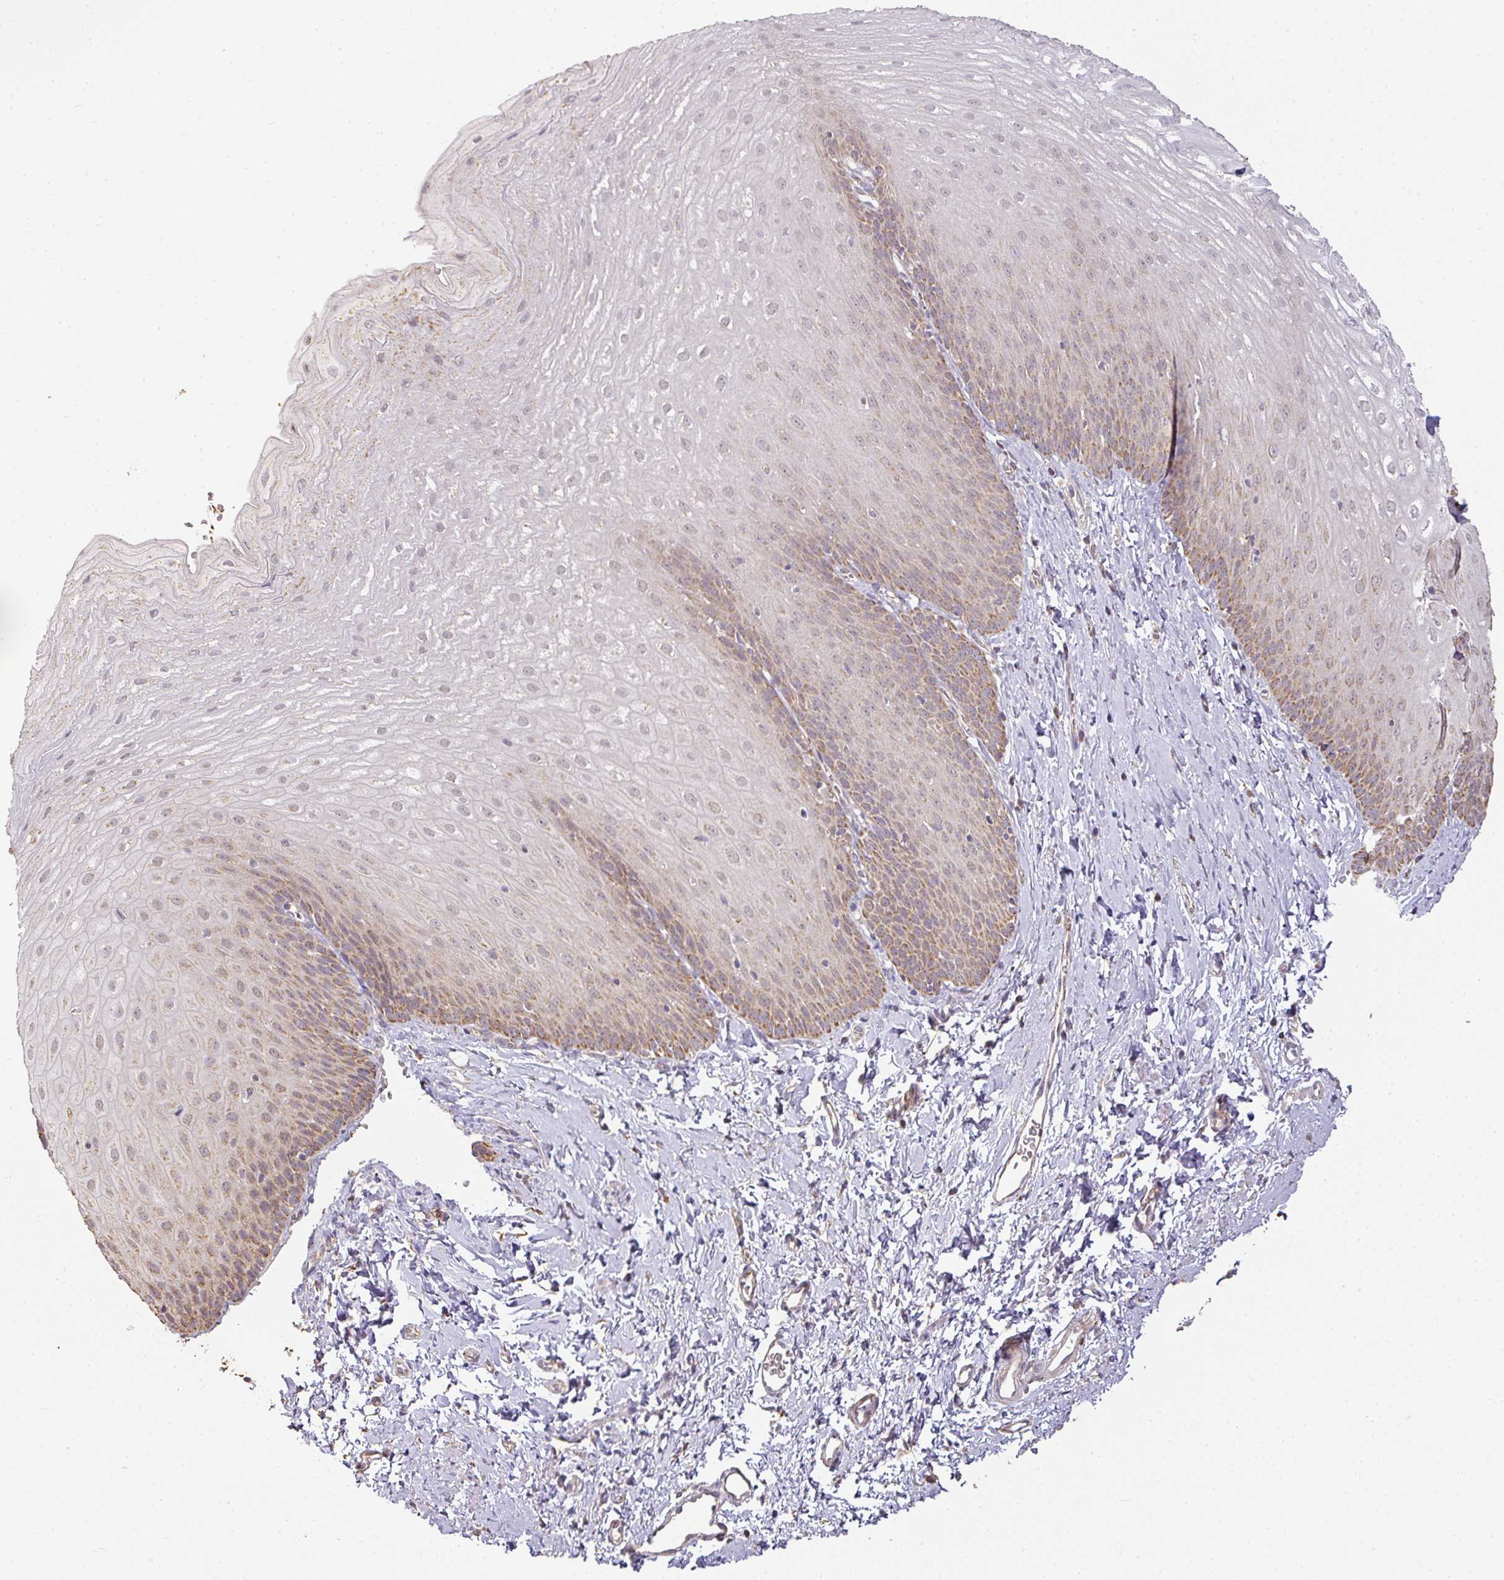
{"staining": {"intensity": "moderate", "quantity": ">75%", "location": "cytoplasmic/membranous"}, "tissue": "esophagus", "cell_type": "Squamous epithelial cells", "image_type": "normal", "snomed": [{"axis": "morphology", "description": "Normal tissue, NOS"}, {"axis": "topography", "description": "Esophagus"}], "caption": "Immunohistochemistry (DAB) staining of benign human esophagus reveals moderate cytoplasmic/membranous protein positivity in about >75% of squamous epithelial cells.", "gene": "MYOM2", "patient": {"sex": "male", "age": 70}}